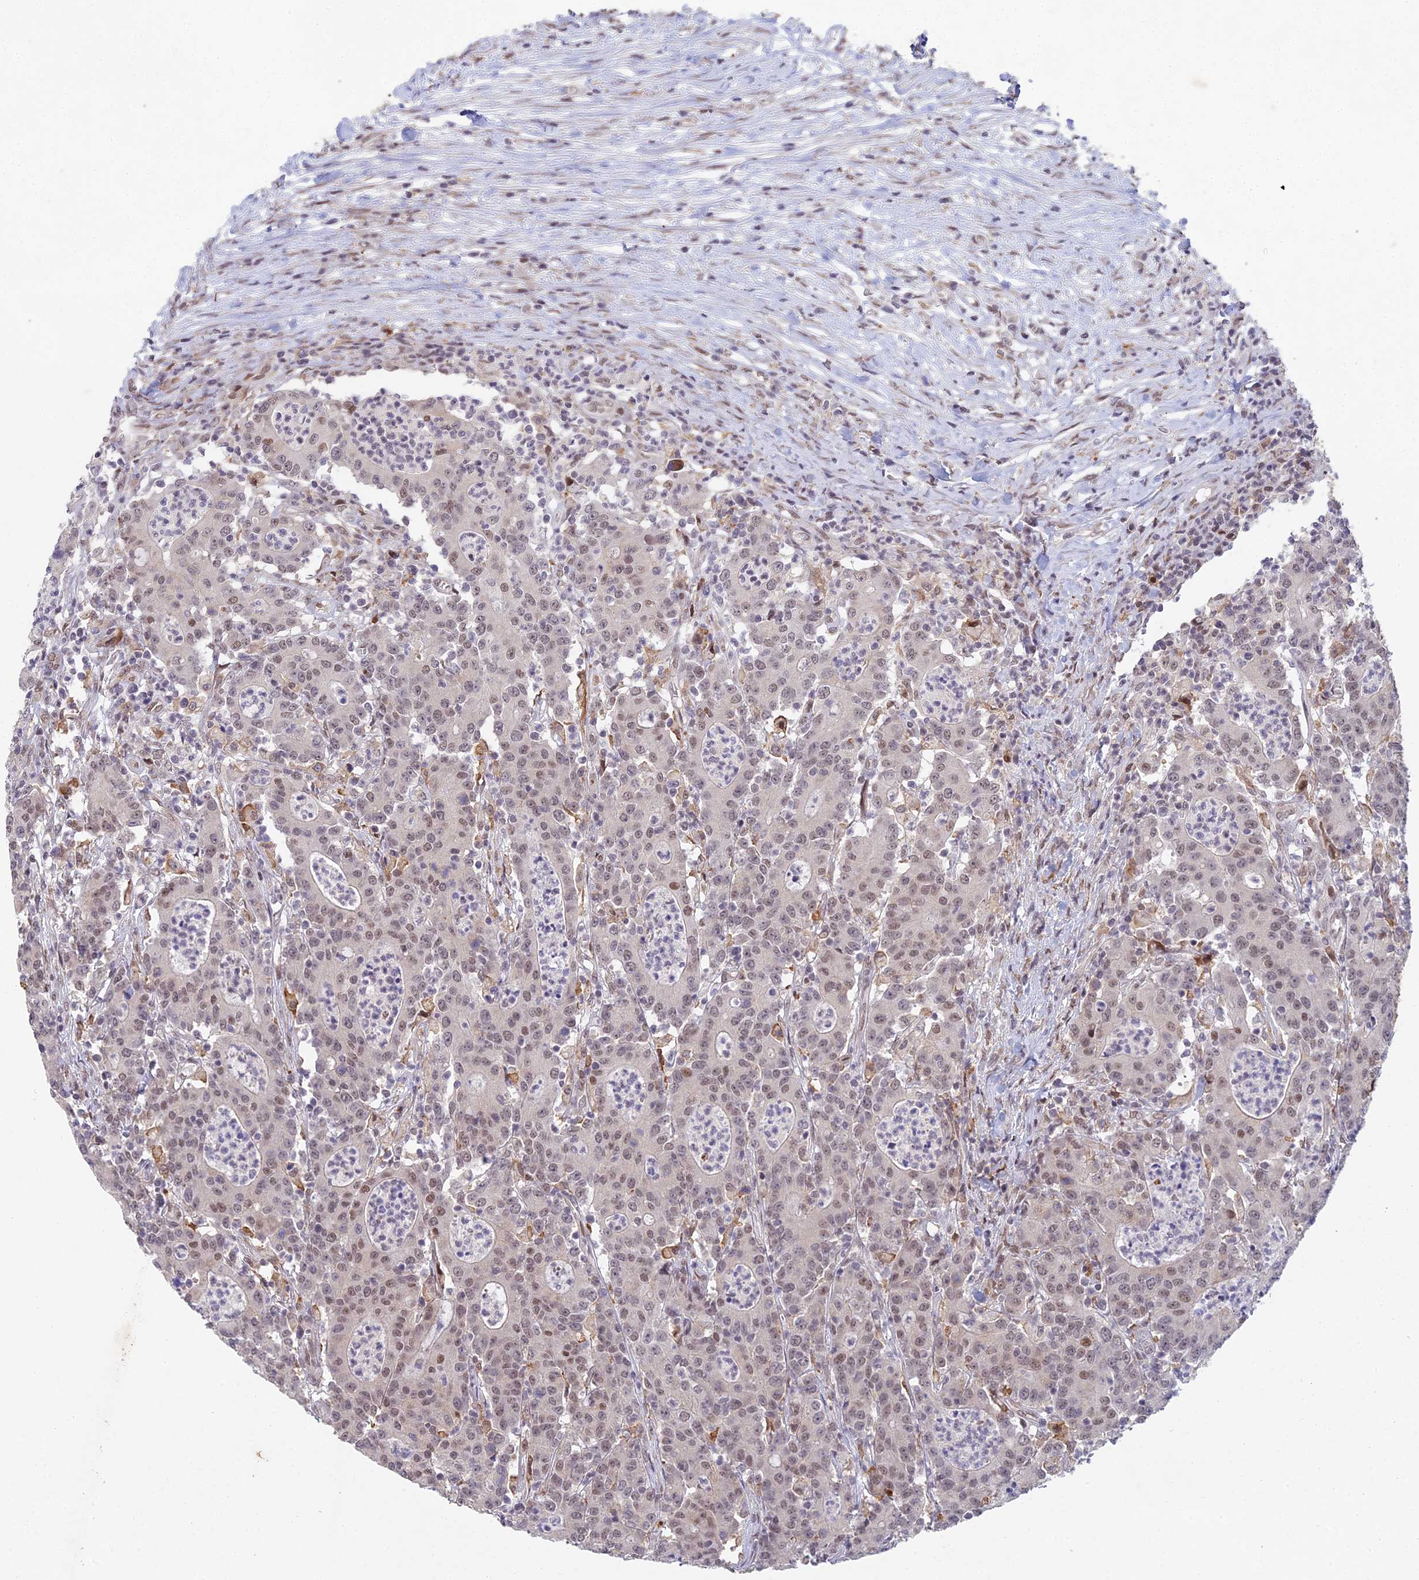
{"staining": {"intensity": "weak", "quantity": ">75%", "location": "nuclear"}, "tissue": "colorectal cancer", "cell_type": "Tumor cells", "image_type": "cancer", "snomed": [{"axis": "morphology", "description": "Adenocarcinoma, NOS"}, {"axis": "topography", "description": "Colon"}], "caption": "This photomicrograph shows immunohistochemistry staining of human colorectal adenocarcinoma, with low weak nuclear expression in about >75% of tumor cells.", "gene": "ABHD17A", "patient": {"sex": "male", "age": 83}}